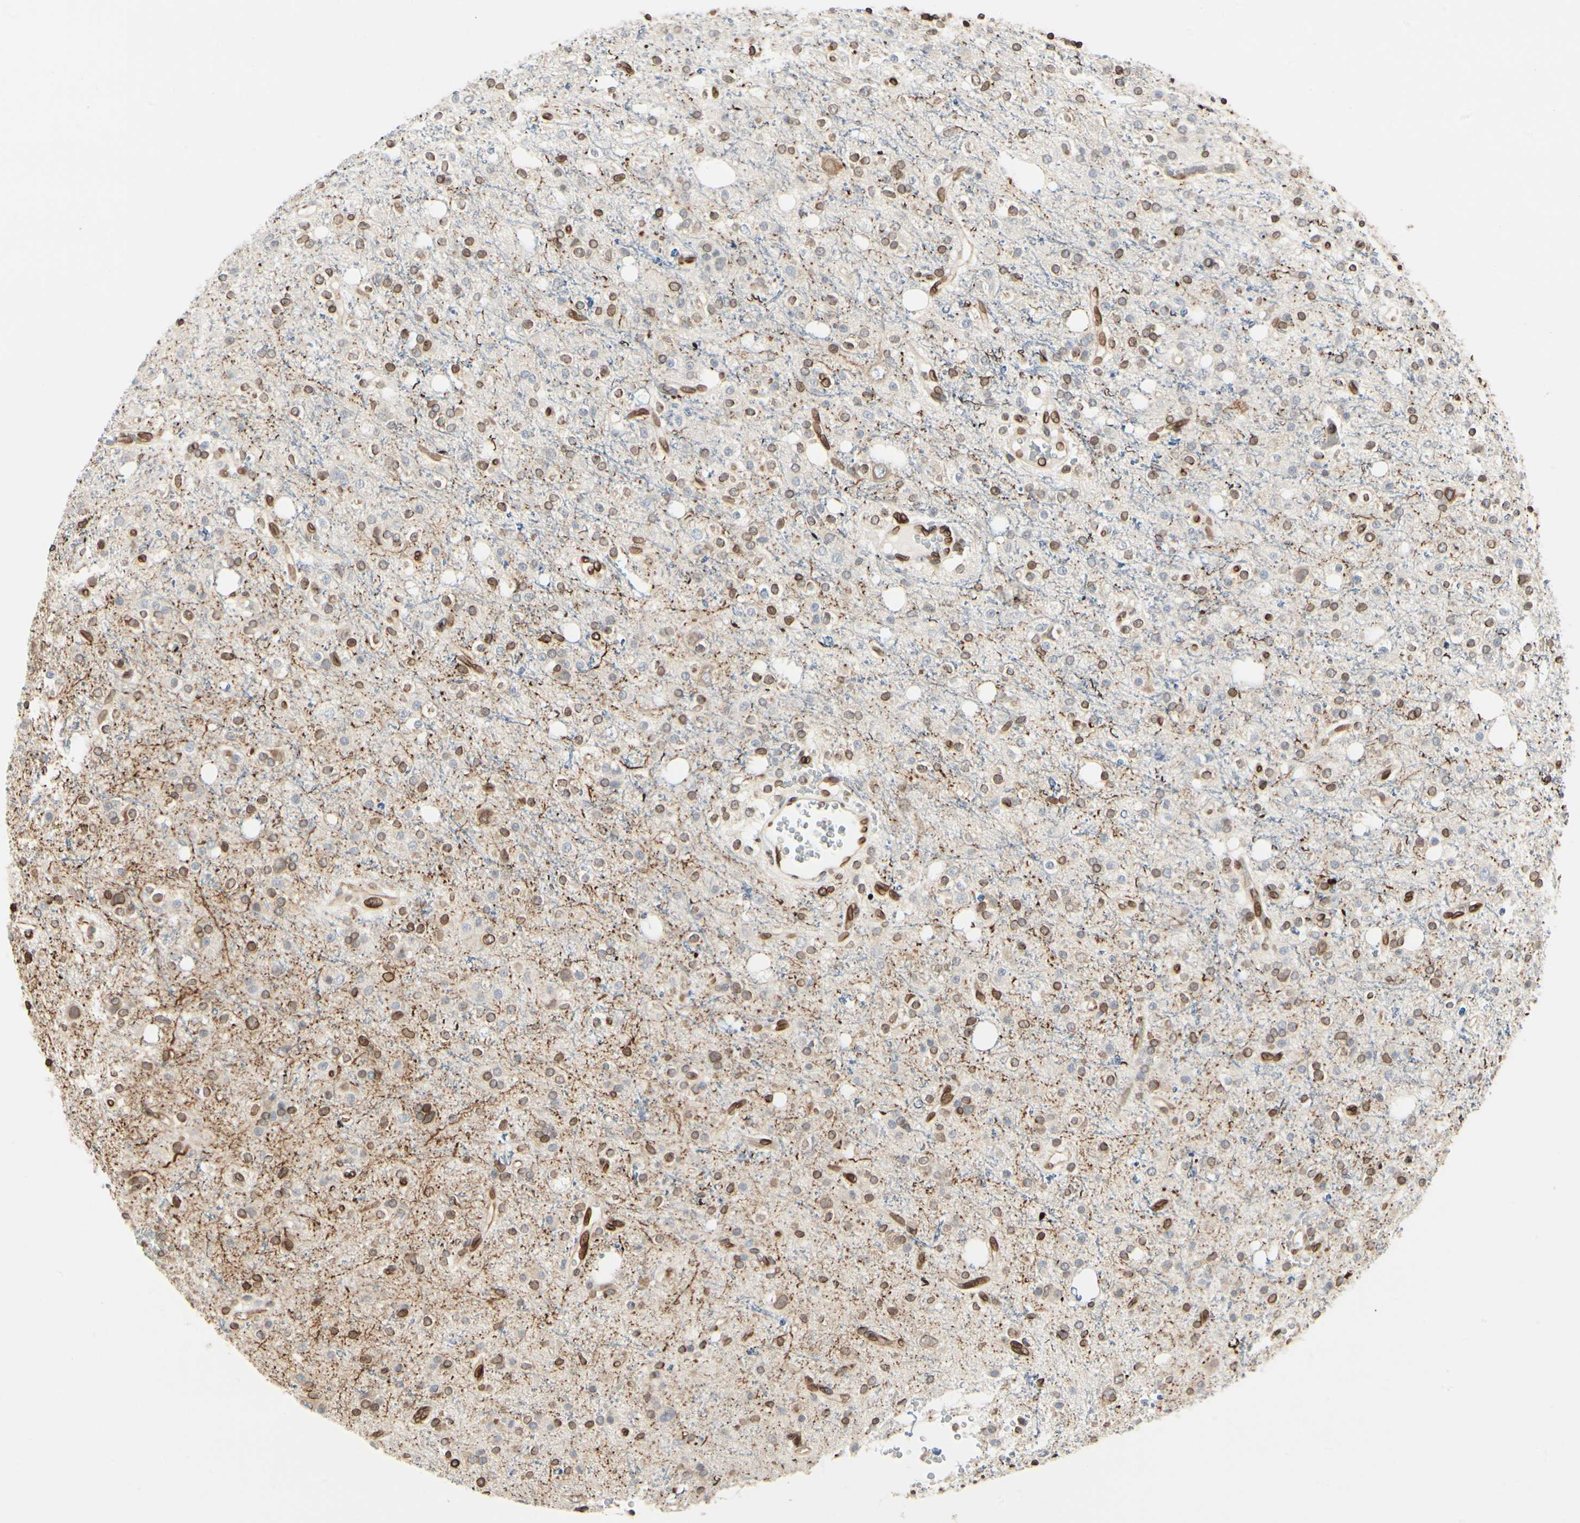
{"staining": {"intensity": "moderate", "quantity": "25%-75%", "location": "nuclear"}, "tissue": "glioma", "cell_type": "Tumor cells", "image_type": "cancer", "snomed": [{"axis": "morphology", "description": "Glioma, malignant, High grade"}, {"axis": "topography", "description": "Brain"}], "caption": "Brown immunohistochemical staining in malignant glioma (high-grade) shows moderate nuclear staining in approximately 25%-75% of tumor cells. The protein of interest is stained brown, and the nuclei are stained in blue (DAB IHC with brightfield microscopy, high magnification).", "gene": "TMPO", "patient": {"sex": "male", "age": 47}}